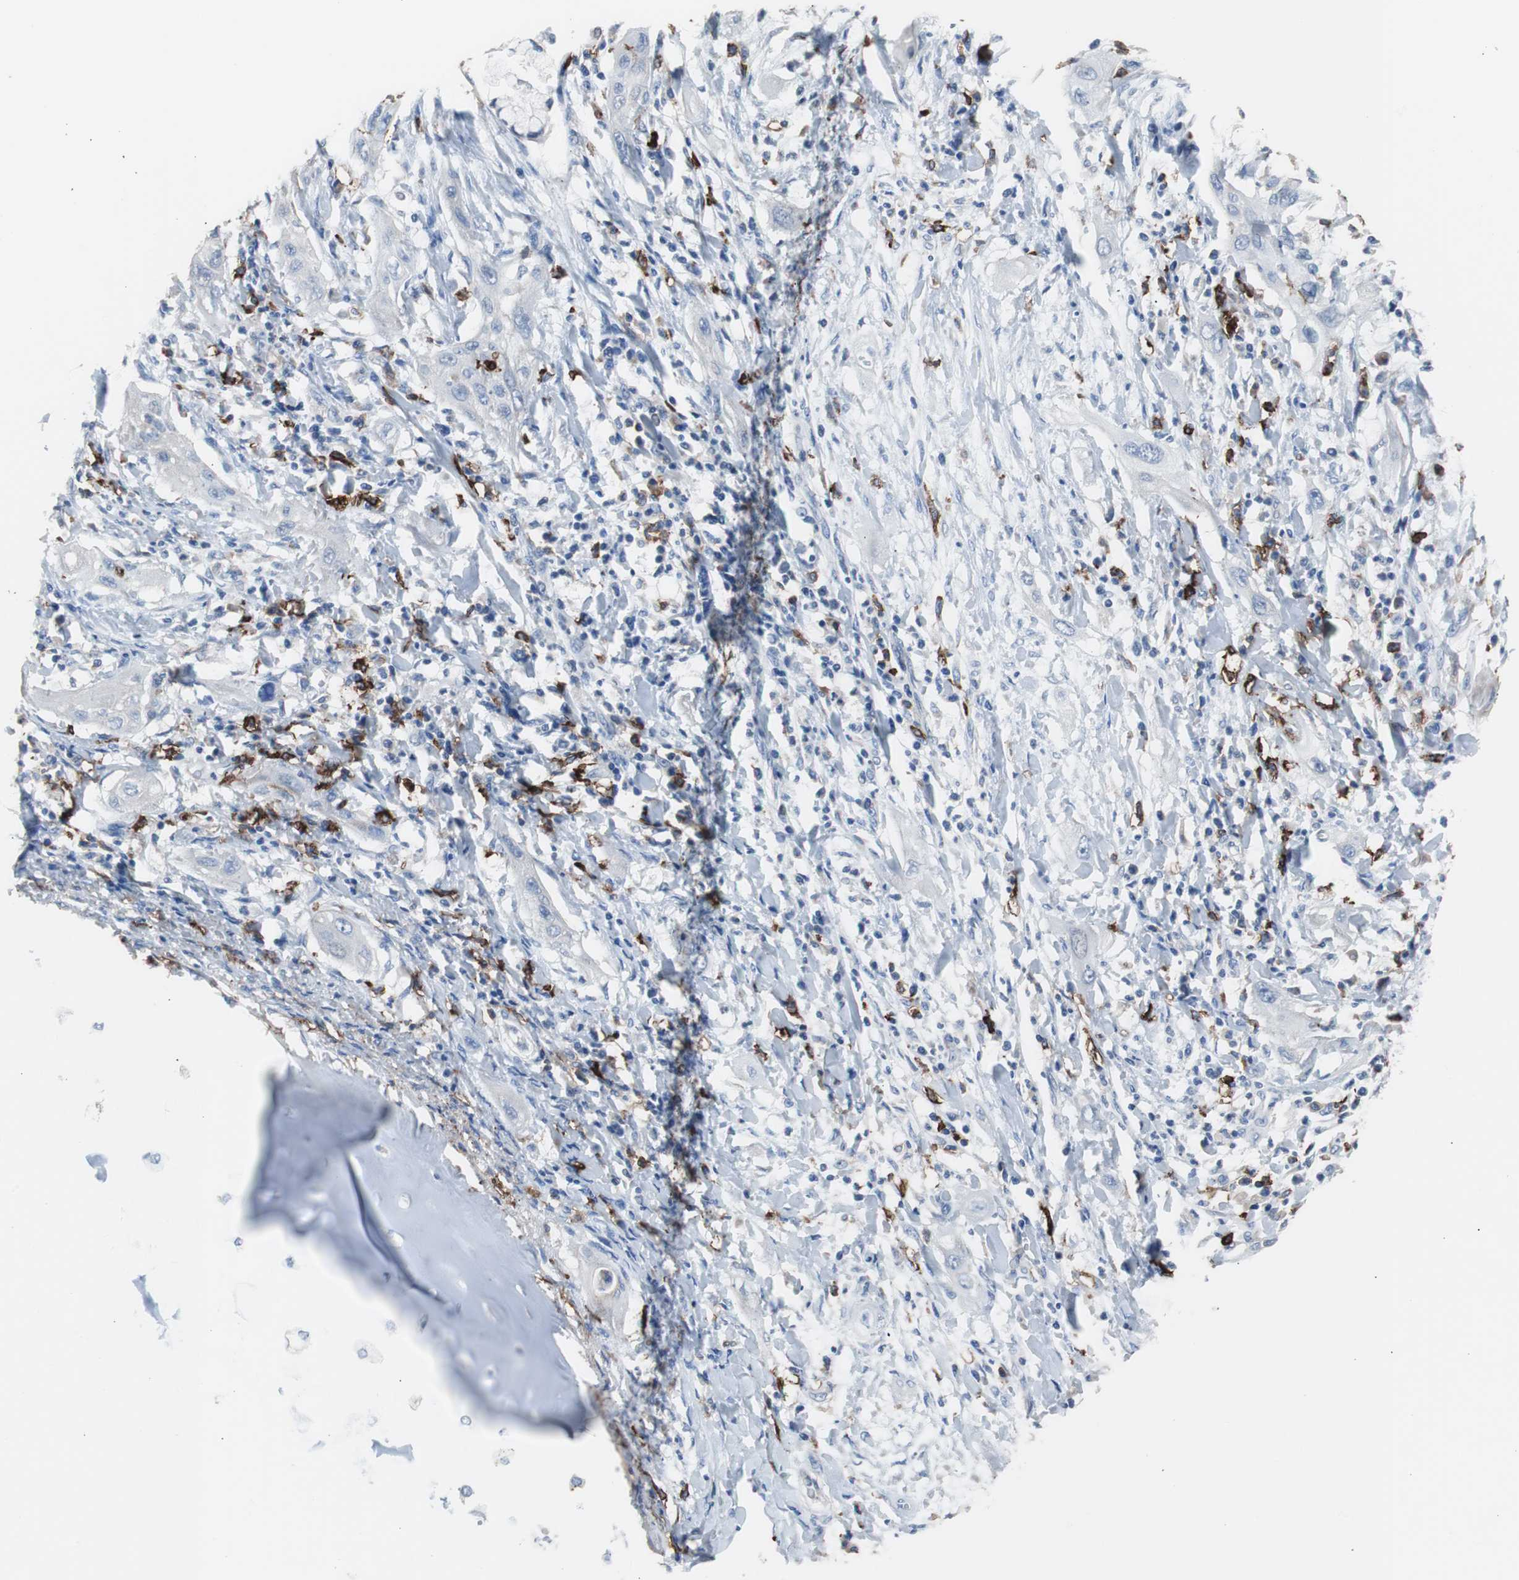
{"staining": {"intensity": "negative", "quantity": "none", "location": "none"}, "tissue": "lung cancer", "cell_type": "Tumor cells", "image_type": "cancer", "snomed": [{"axis": "morphology", "description": "Squamous cell carcinoma, NOS"}, {"axis": "topography", "description": "Lung"}], "caption": "The histopathology image displays no staining of tumor cells in lung cancer. The staining was performed using DAB (3,3'-diaminobenzidine) to visualize the protein expression in brown, while the nuclei were stained in blue with hematoxylin (Magnification: 20x).", "gene": "FCGR2B", "patient": {"sex": "female", "age": 47}}